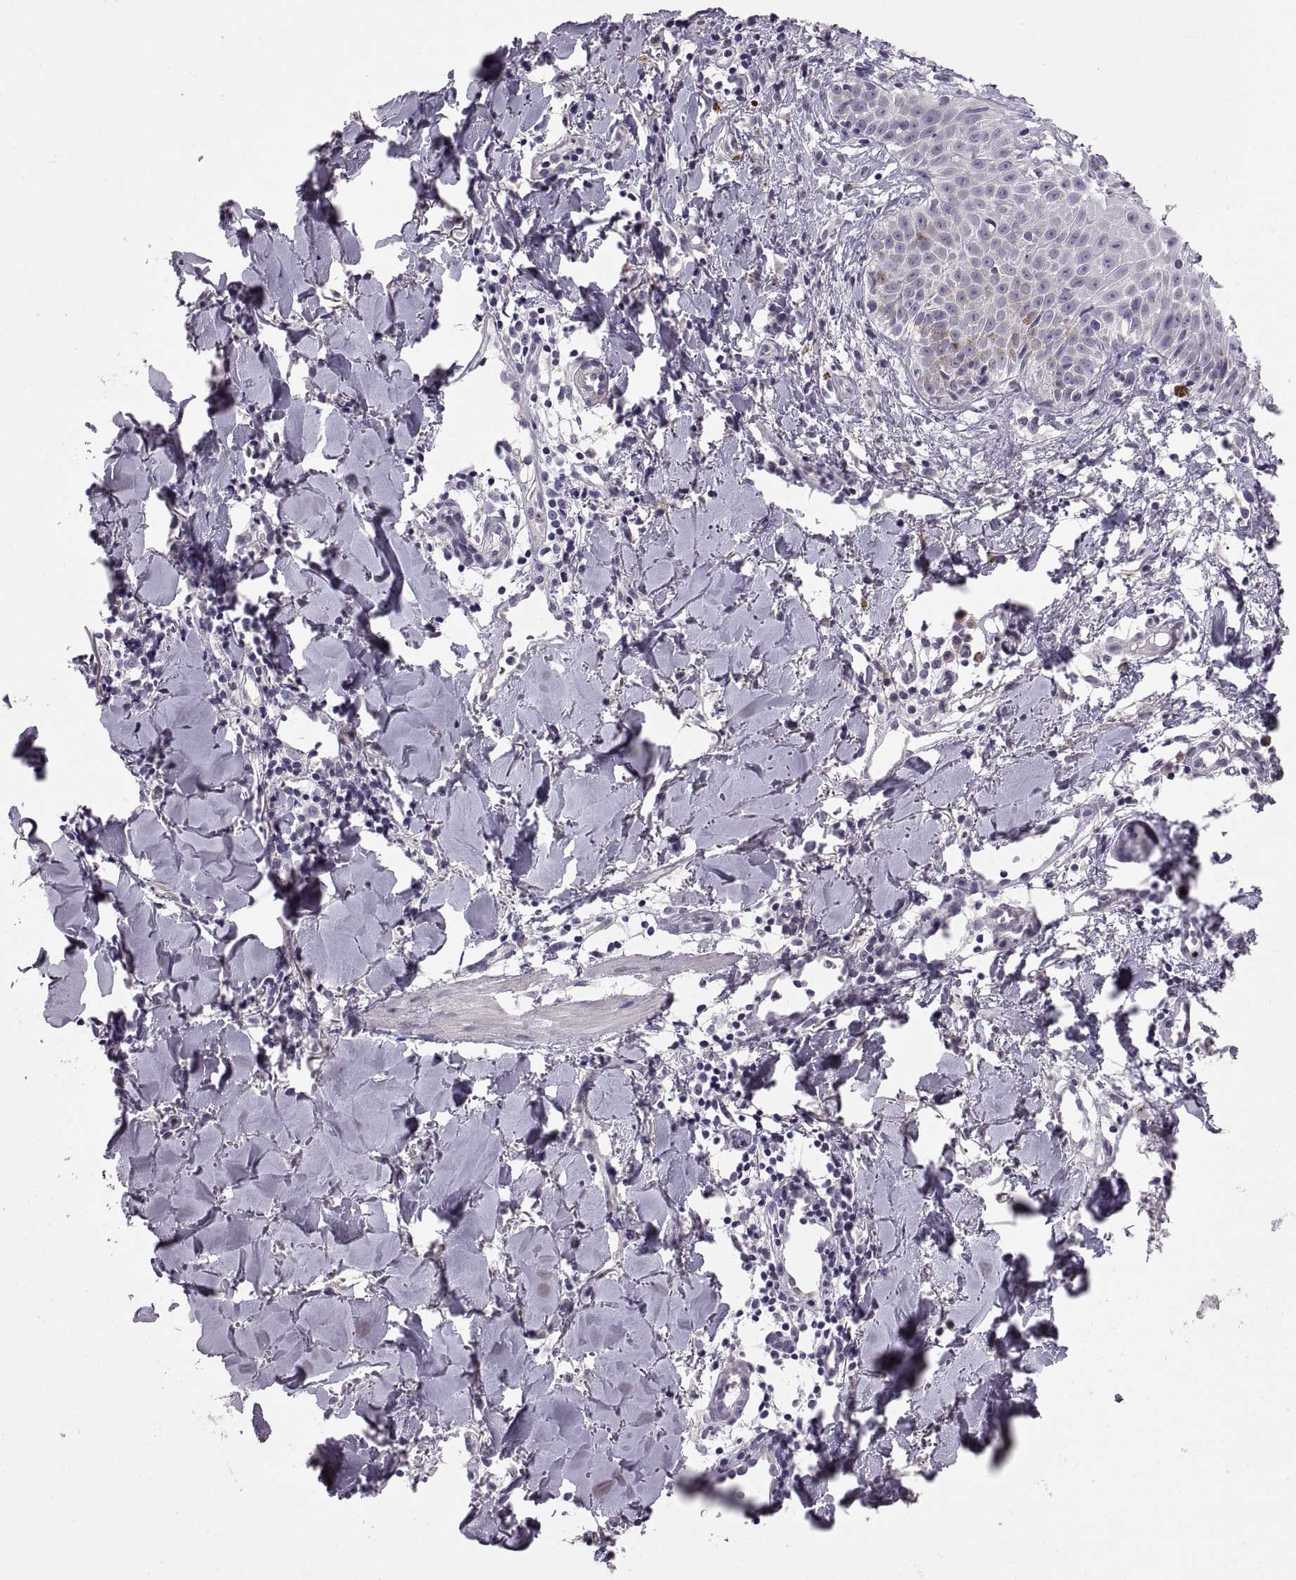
{"staining": {"intensity": "negative", "quantity": "none", "location": "none"}, "tissue": "melanoma", "cell_type": "Tumor cells", "image_type": "cancer", "snomed": [{"axis": "morphology", "description": "Malignant melanoma, NOS"}, {"axis": "topography", "description": "Skin"}], "caption": "Image shows no protein positivity in tumor cells of malignant melanoma tissue.", "gene": "ADH6", "patient": {"sex": "male", "age": 51}}